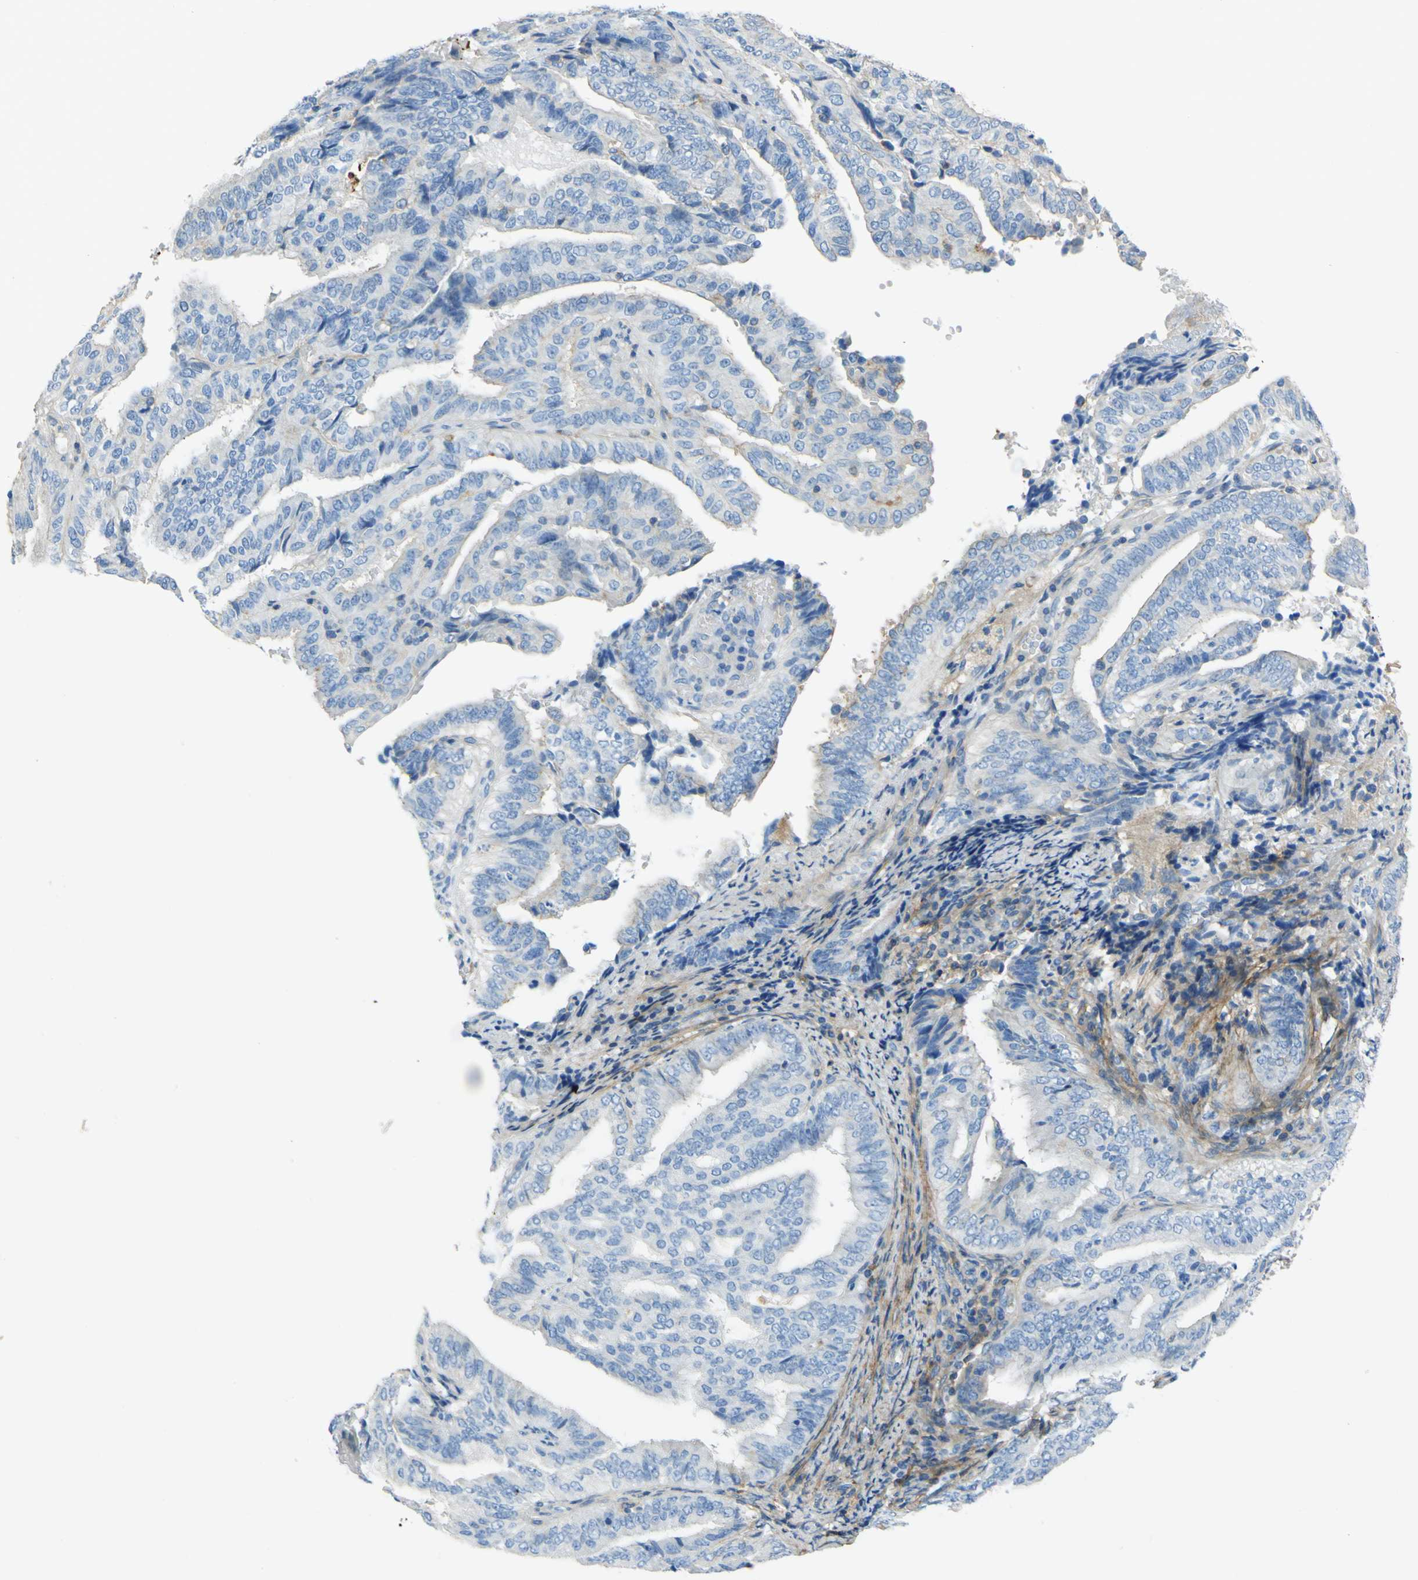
{"staining": {"intensity": "negative", "quantity": "none", "location": "none"}, "tissue": "endometrial cancer", "cell_type": "Tumor cells", "image_type": "cancer", "snomed": [{"axis": "morphology", "description": "Adenocarcinoma, NOS"}, {"axis": "topography", "description": "Endometrium"}], "caption": "Endometrial cancer was stained to show a protein in brown. There is no significant expression in tumor cells. The staining was performed using DAB (3,3'-diaminobenzidine) to visualize the protein expression in brown, while the nuclei were stained in blue with hematoxylin (Magnification: 20x).", "gene": "OGN", "patient": {"sex": "female", "age": 58}}